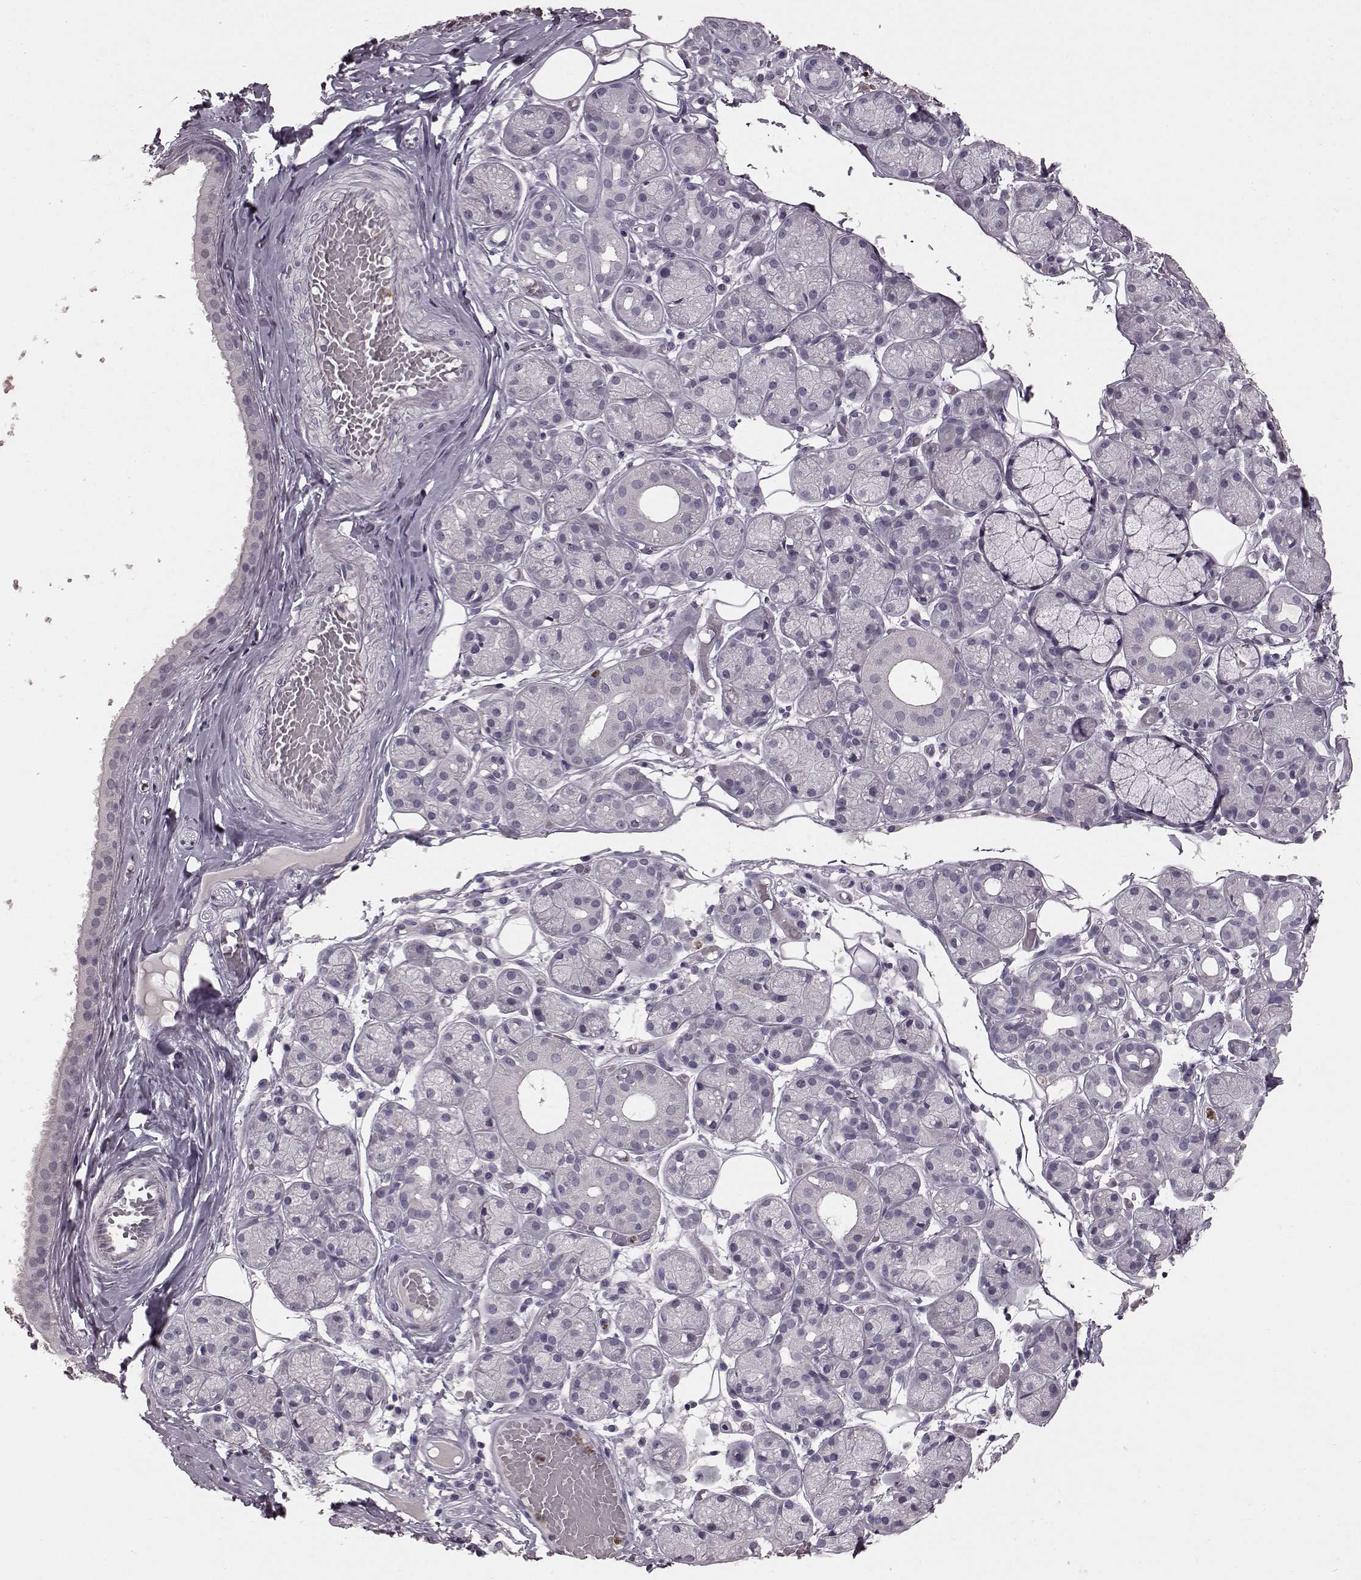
{"staining": {"intensity": "negative", "quantity": "none", "location": "none"}, "tissue": "salivary gland", "cell_type": "Glandular cells", "image_type": "normal", "snomed": [{"axis": "morphology", "description": "Normal tissue, NOS"}, {"axis": "topography", "description": "Salivary gland"}, {"axis": "topography", "description": "Peripheral nerve tissue"}], "caption": "This is an IHC image of normal salivary gland. There is no staining in glandular cells.", "gene": "FUT4", "patient": {"sex": "male", "age": 71}}